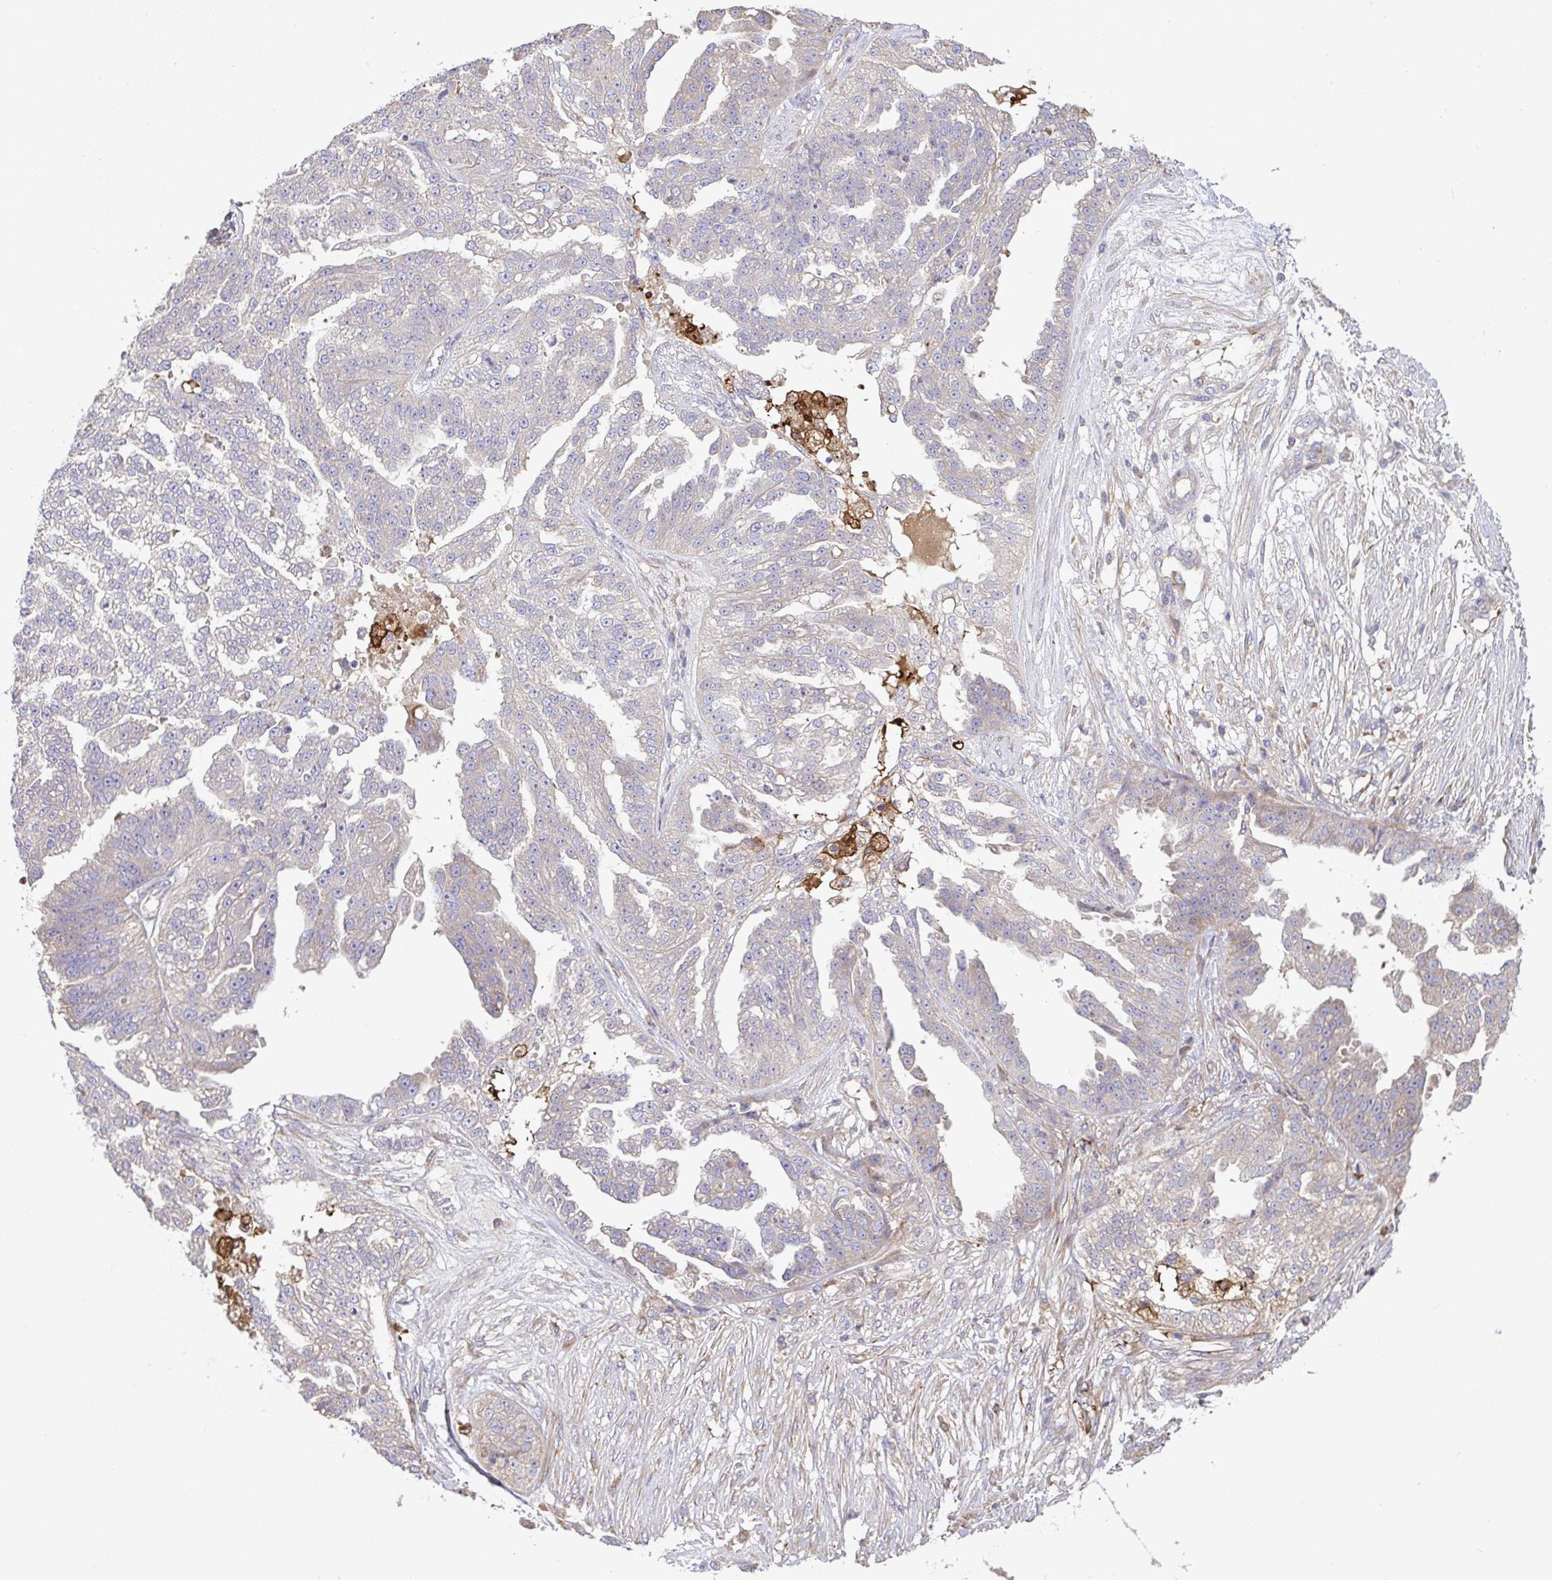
{"staining": {"intensity": "weak", "quantity": "<25%", "location": "cytoplasmic/membranous"}, "tissue": "ovarian cancer", "cell_type": "Tumor cells", "image_type": "cancer", "snomed": [{"axis": "morphology", "description": "Cystadenocarcinoma, serous, NOS"}, {"axis": "topography", "description": "Ovary"}], "caption": "Immunohistochemistry of ovarian cancer demonstrates no expression in tumor cells.", "gene": "GRID2", "patient": {"sex": "female", "age": 58}}